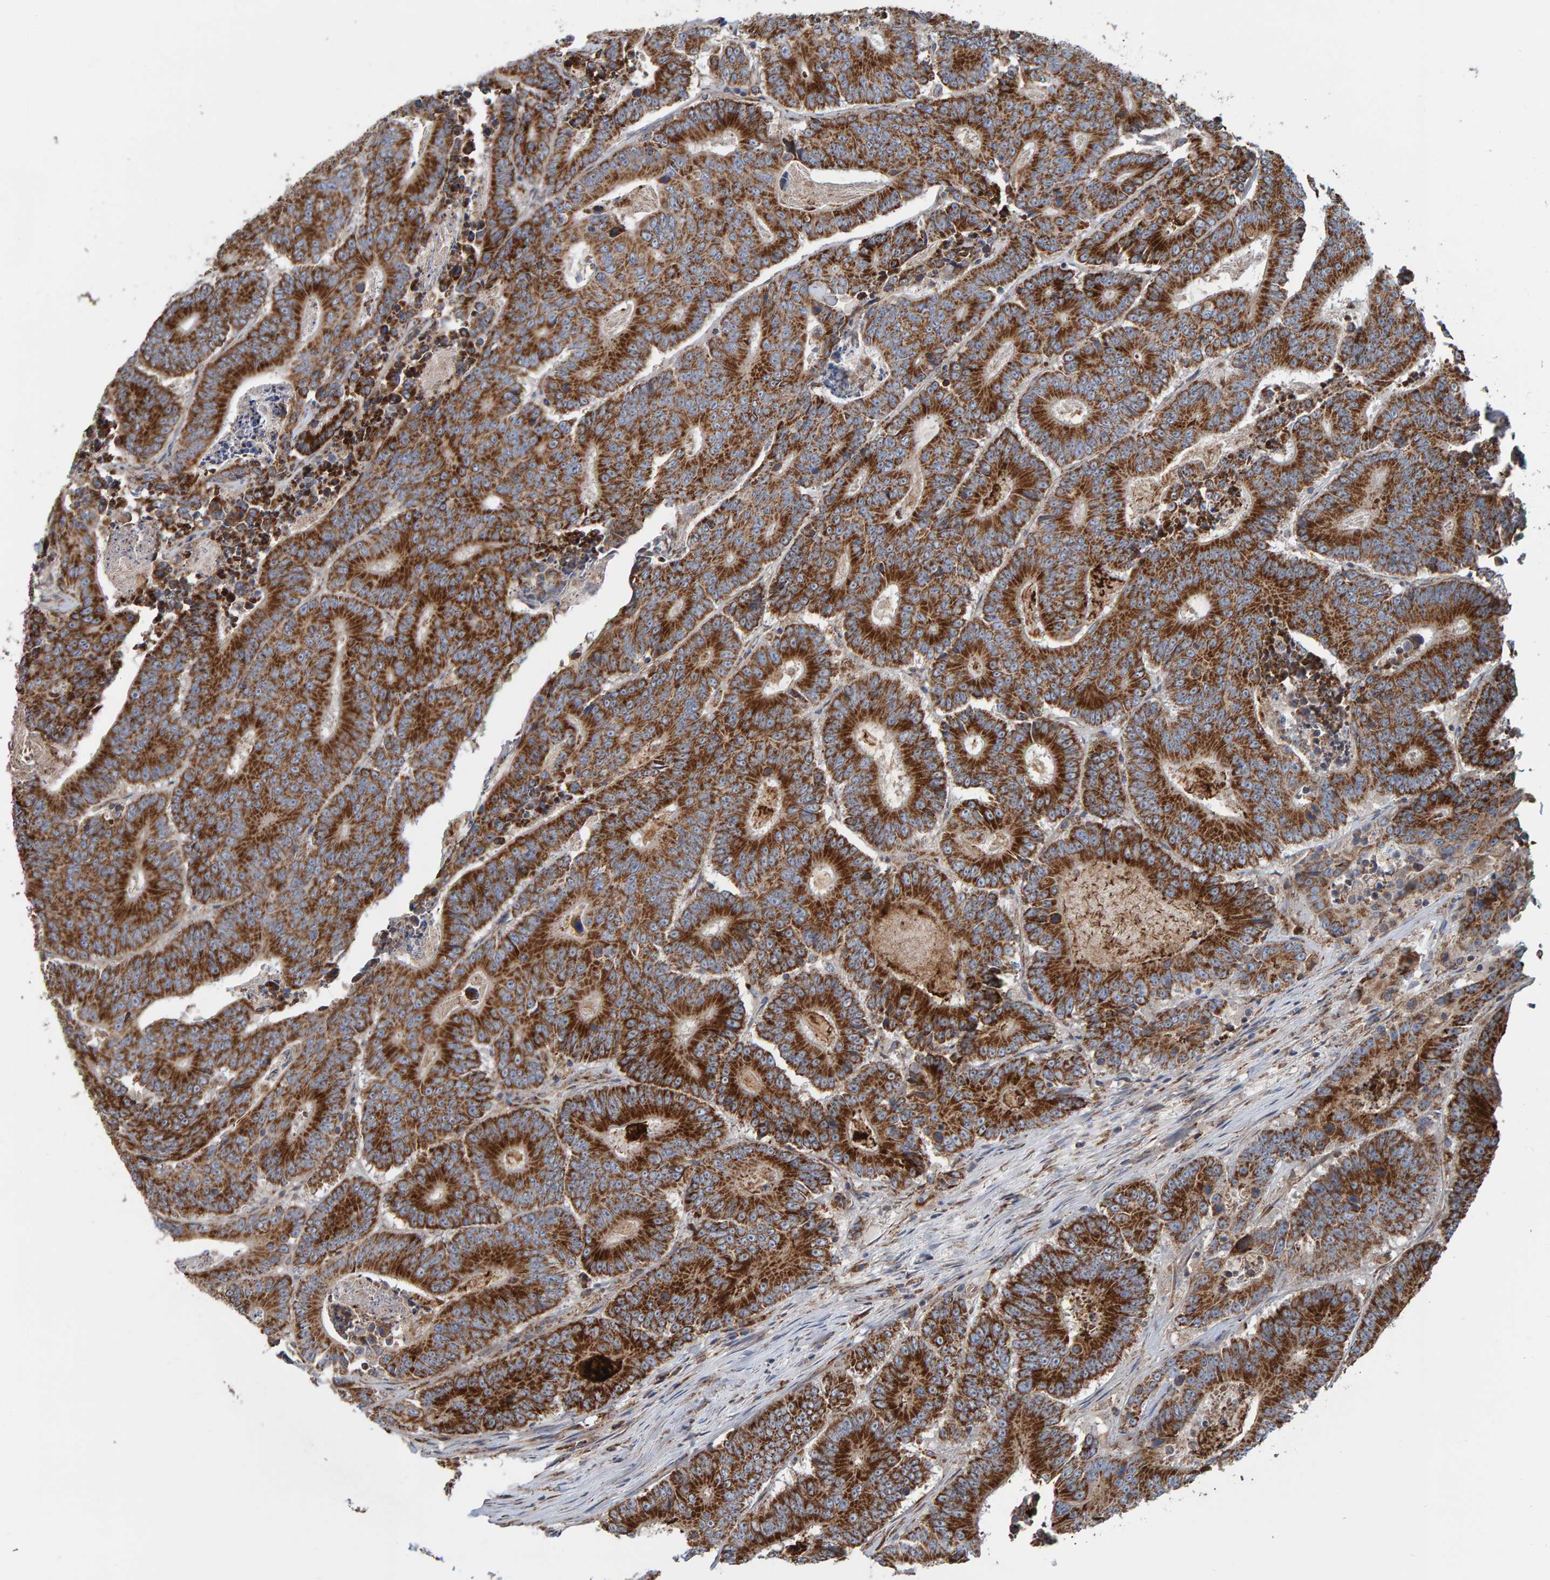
{"staining": {"intensity": "strong", "quantity": ">75%", "location": "cytoplasmic/membranous"}, "tissue": "colorectal cancer", "cell_type": "Tumor cells", "image_type": "cancer", "snomed": [{"axis": "morphology", "description": "Adenocarcinoma, NOS"}, {"axis": "topography", "description": "Colon"}], "caption": "Immunohistochemistry (IHC) of colorectal adenocarcinoma exhibits high levels of strong cytoplasmic/membranous positivity in approximately >75% of tumor cells. The staining is performed using DAB brown chromogen to label protein expression. The nuclei are counter-stained blue using hematoxylin.", "gene": "MRPL45", "patient": {"sex": "male", "age": 83}}